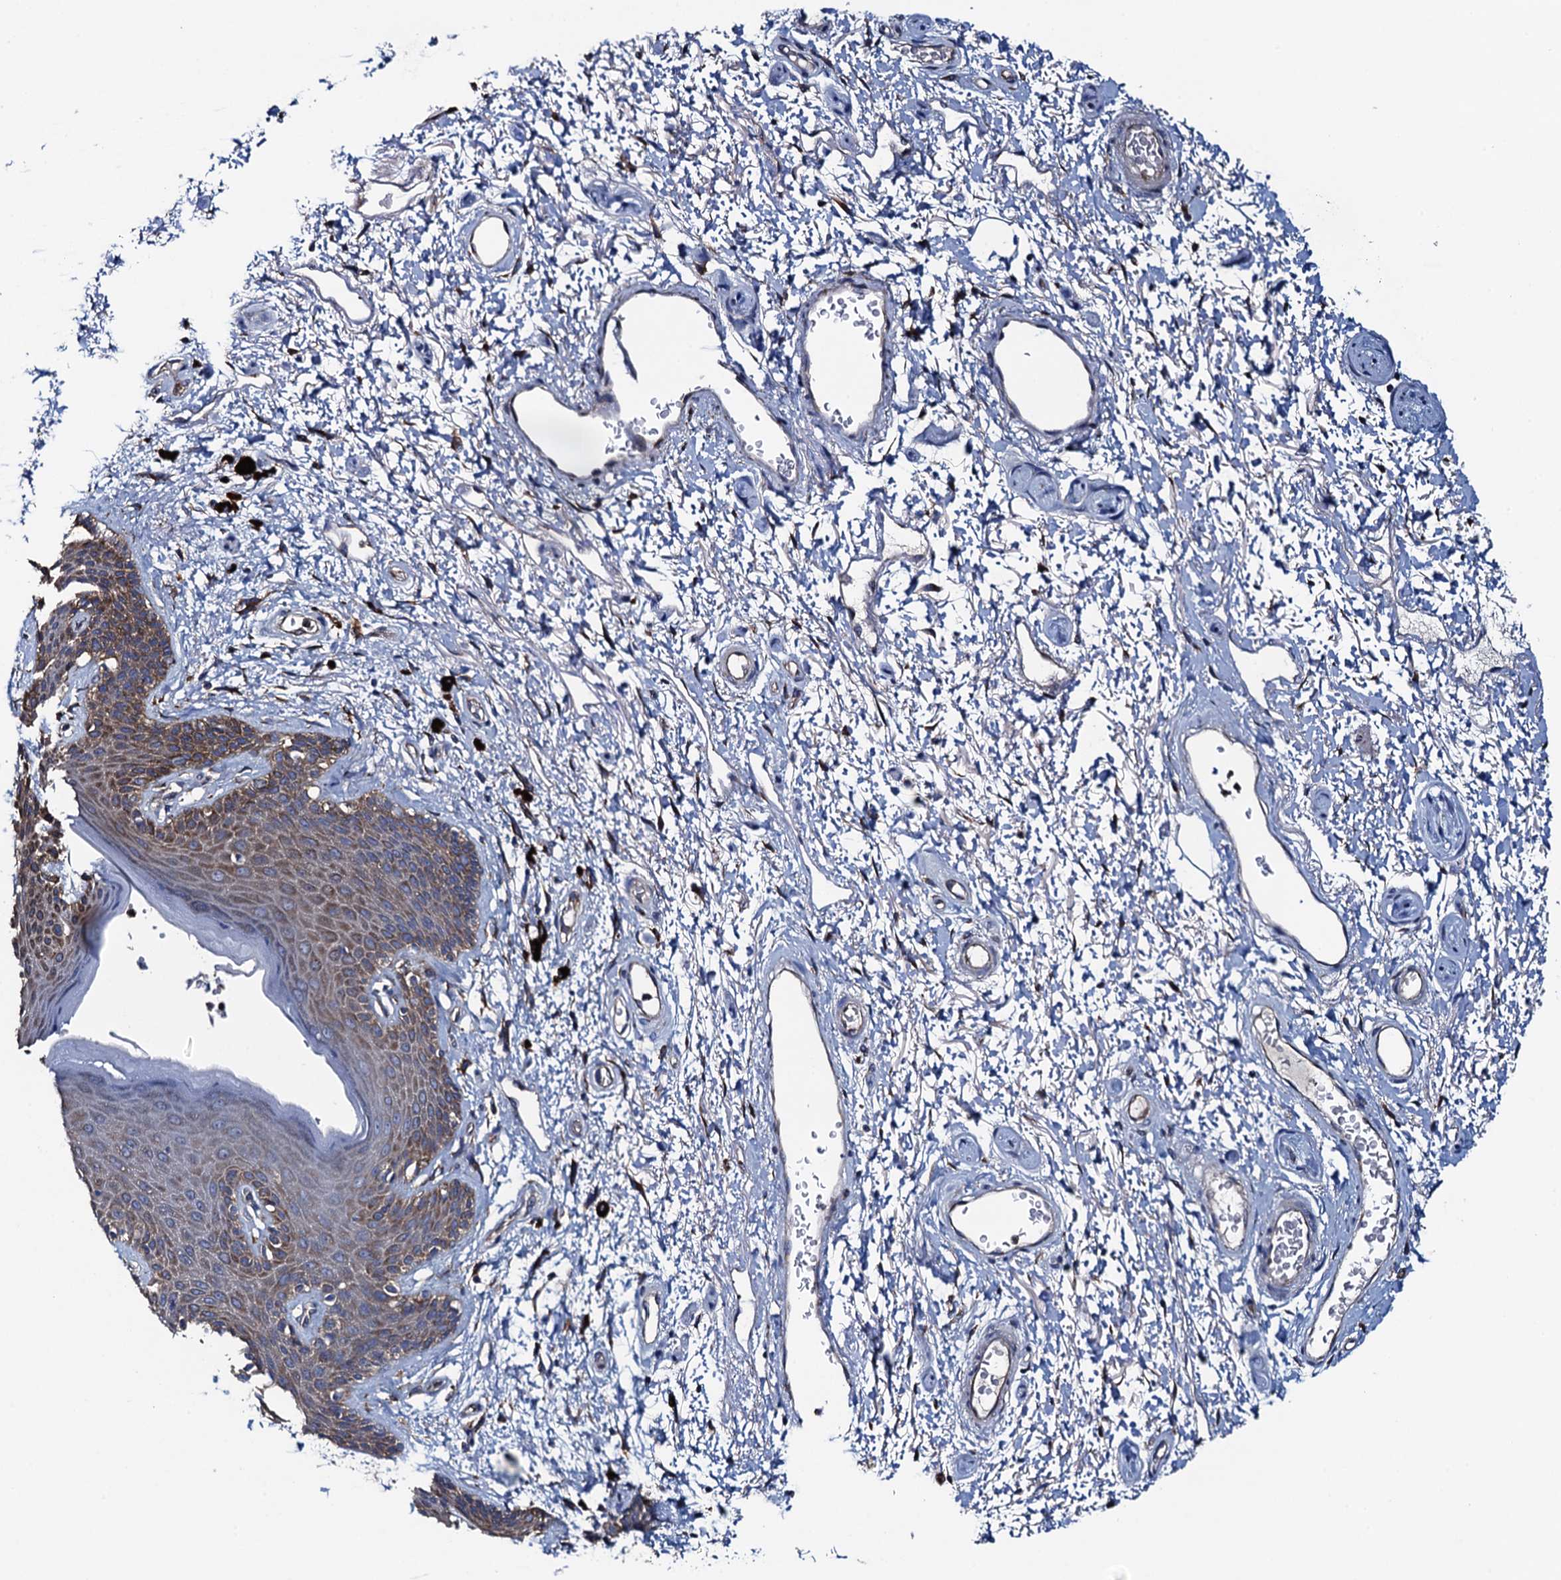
{"staining": {"intensity": "moderate", "quantity": ">75%", "location": "cytoplasmic/membranous"}, "tissue": "skin", "cell_type": "Epidermal cells", "image_type": "normal", "snomed": [{"axis": "morphology", "description": "Normal tissue, NOS"}, {"axis": "topography", "description": "Anal"}], "caption": "A high-resolution photomicrograph shows IHC staining of benign skin, which exhibits moderate cytoplasmic/membranous positivity in about >75% of epidermal cells.", "gene": "ADCY9", "patient": {"sex": "female", "age": 46}}